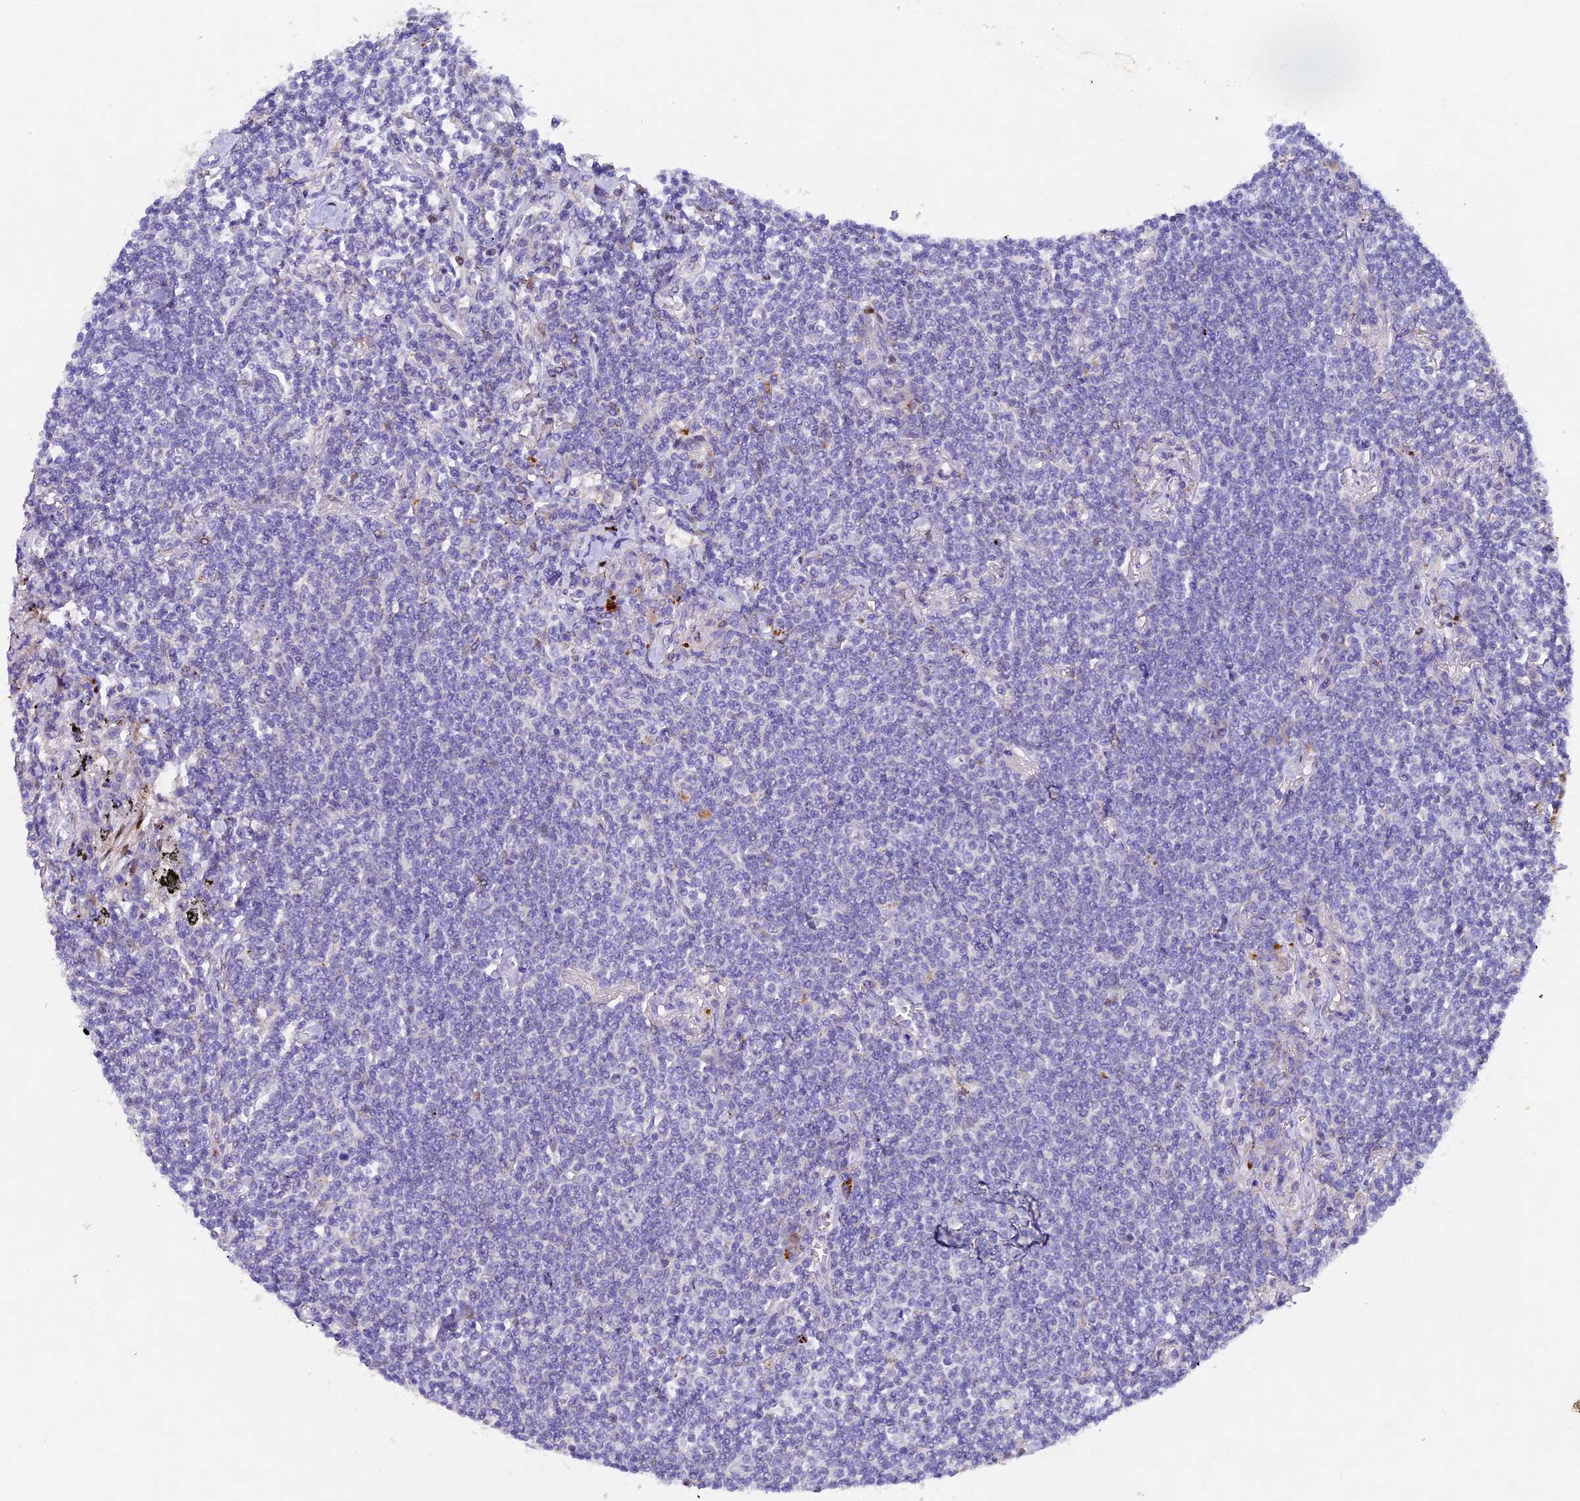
{"staining": {"intensity": "negative", "quantity": "none", "location": "none"}, "tissue": "lymphoma", "cell_type": "Tumor cells", "image_type": "cancer", "snomed": [{"axis": "morphology", "description": "Malignant lymphoma, non-Hodgkin's type, Low grade"}, {"axis": "topography", "description": "Lung"}], "caption": "The photomicrograph exhibits no staining of tumor cells in lymphoma.", "gene": "TGDS", "patient": {"sex": "female", "age": 71}}